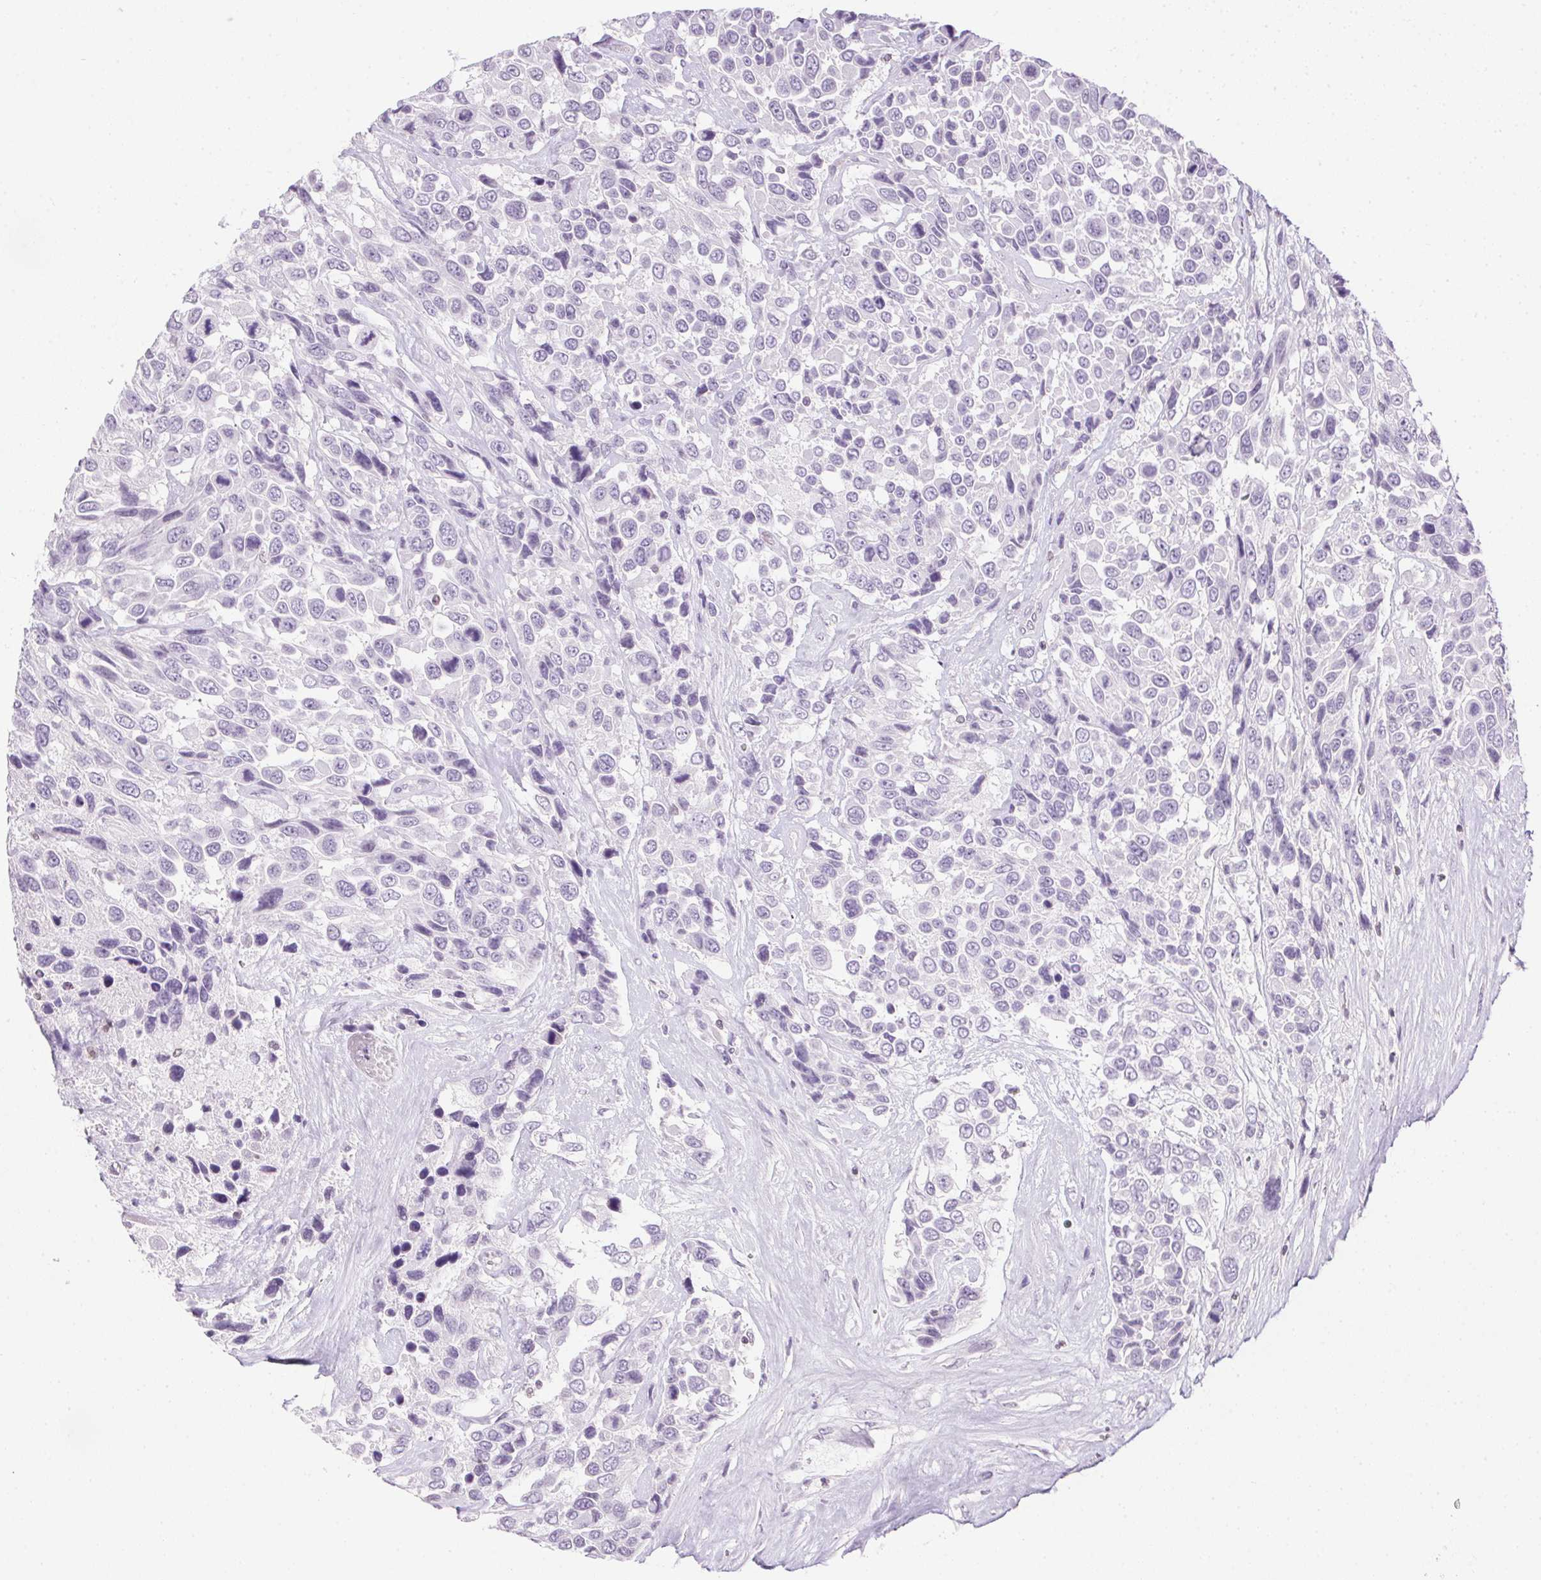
{"staining": {"intensity": "negative", "quantity": "none", "location": "none"}, "tissue": "urothelial cancer", "cell_type": "Tumor cells", "image_type": "cancer", "snomed": [{"axis": "morphology", "description": "Urothelial carcinoma, High grade"}, {"axis": "topography", "description": "Urinary bladder"}], "caption": "A histopathology image of human high-grade urothelial carcinoma is negative for staining in tumor cells. Nuclei are stained in blue.", "gene": "PRL", "patient": {"sex": "female", "age": 70}}